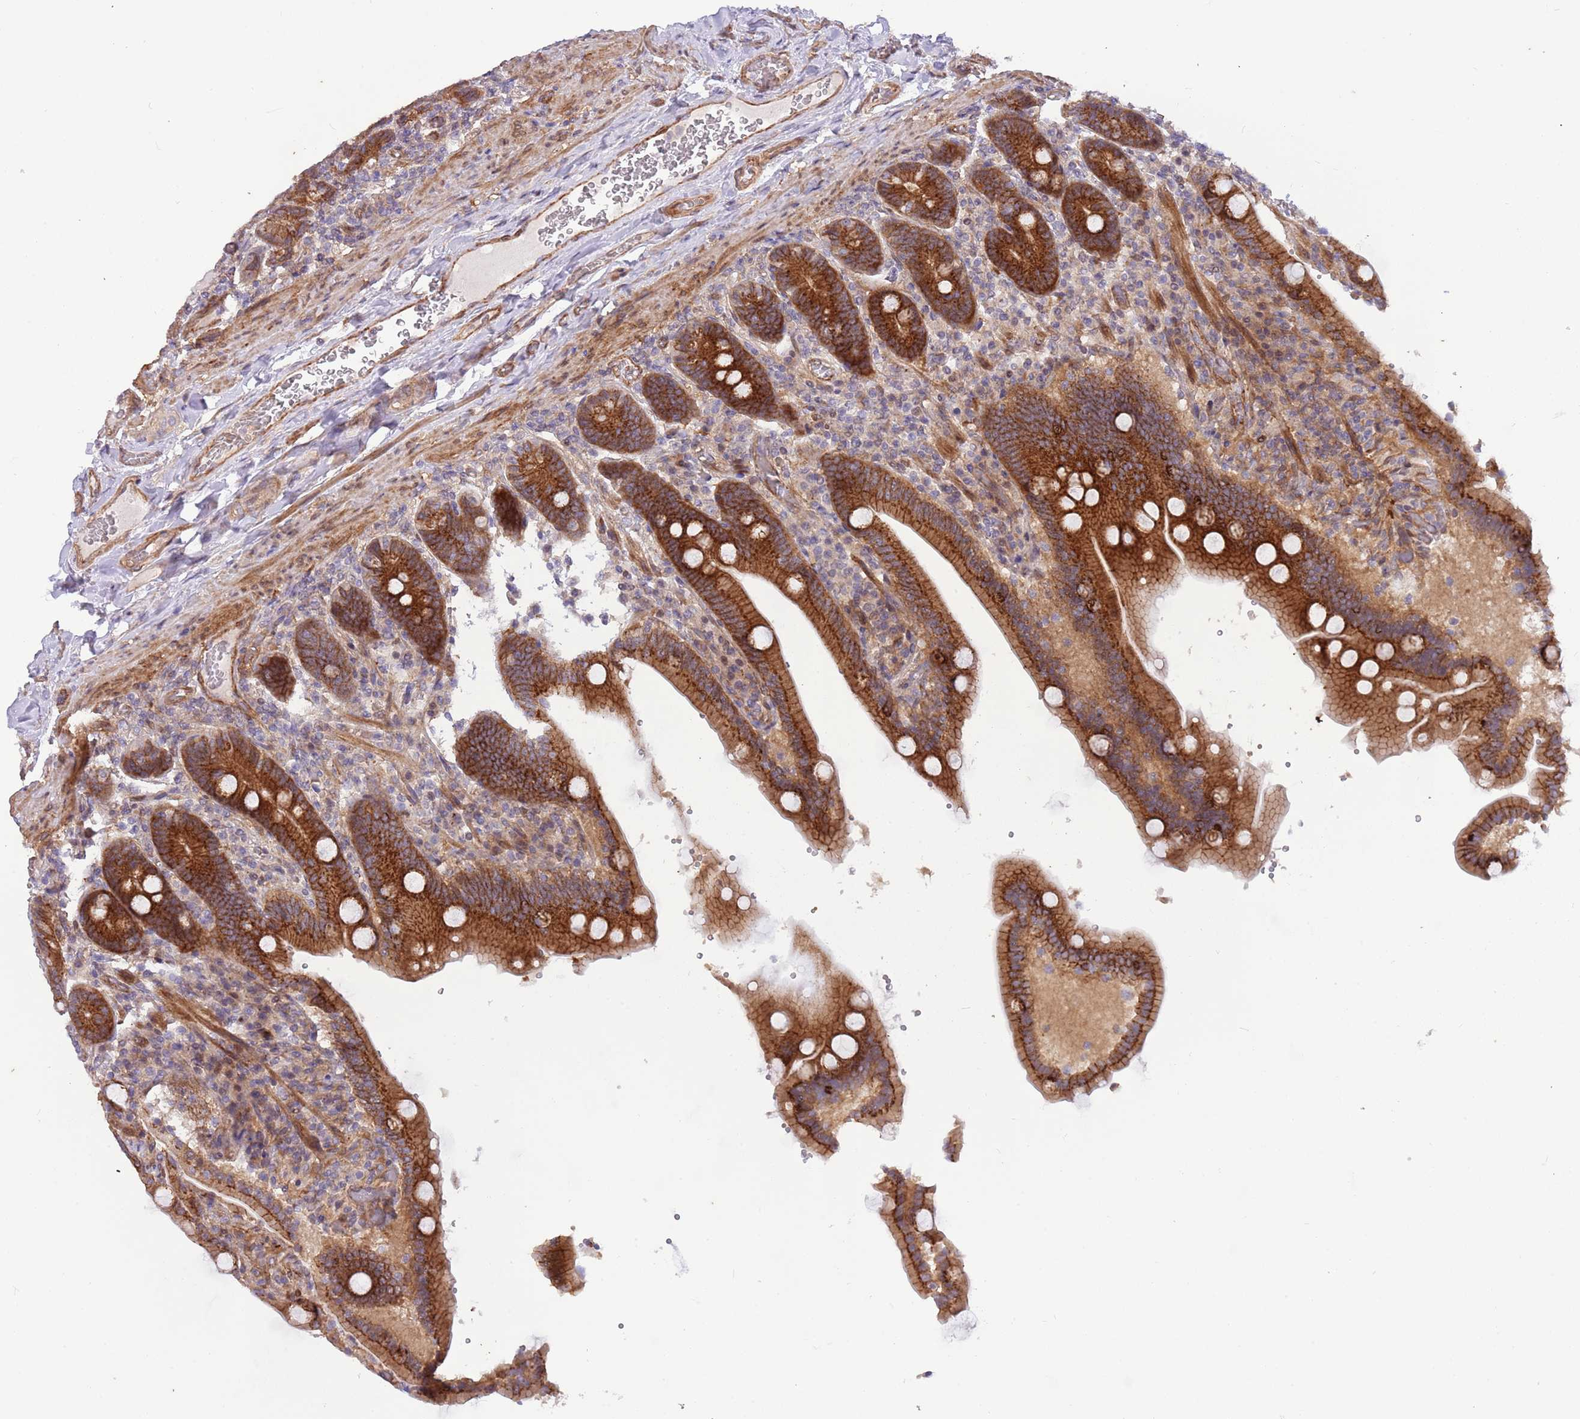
{"staining": {"intensity": "strong", "quantity": ">75%", "location": "cytoplasmic/membranous"}, "tissue": "duodenum", "cell_type": "Glandular cells", "image_type": "normal", "snomed": [{"axis": "morphology", "description": "Normal tissue, NOS"}, {"axis": "topography", "description": "Duodenum"}], "caption": "Brown immunohistochemical staining in unremarkable duodenum exhibits strong cytoplasmic/membranous staining in about >75% of glandular cells.", "gene": "ITGB6", "patient": {"sex": "female", "age": 62}}